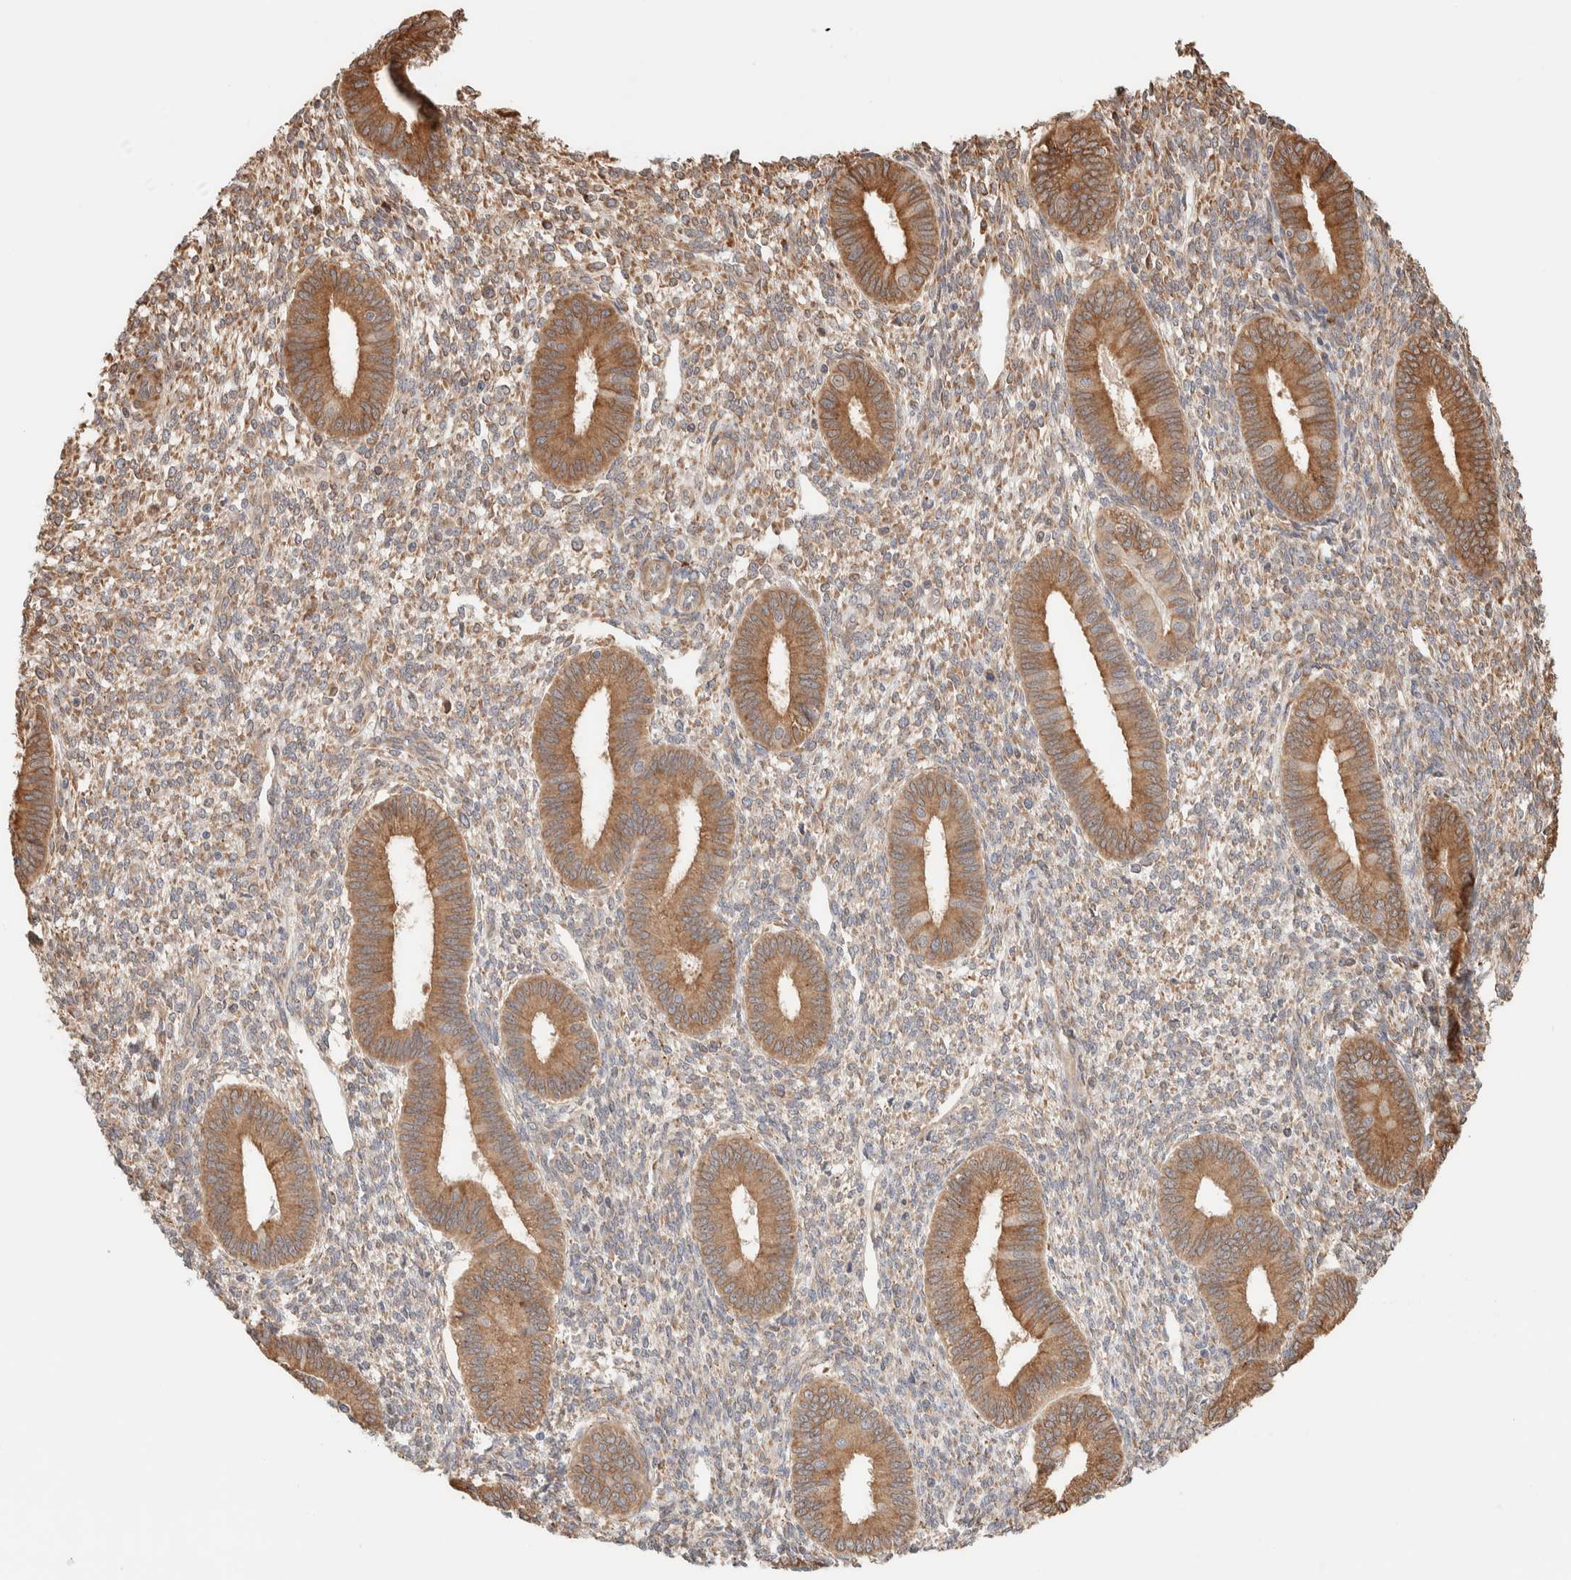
{"staining": {"intensity": "weak", "quantity": "25%-75%", "location": "cytoplasmic/membranous"}, "tissue": "endometrium", "cell_type": "Cells in endometrial stroma", "image_type": "normal", "snomed": [{"axis": "morphology", "description": "Normal tissue, NOS"}, {"axis": "topography", "description": "Endometrium"}], "caption": "This is an image of immunohistochemistry staining of normal endometrium, which shows weak positivity in the cytoplasmic/membranous of cells in endometrial stroma.", "gene": "INTS1", "patient": {"sex": "female", "age": 46}}